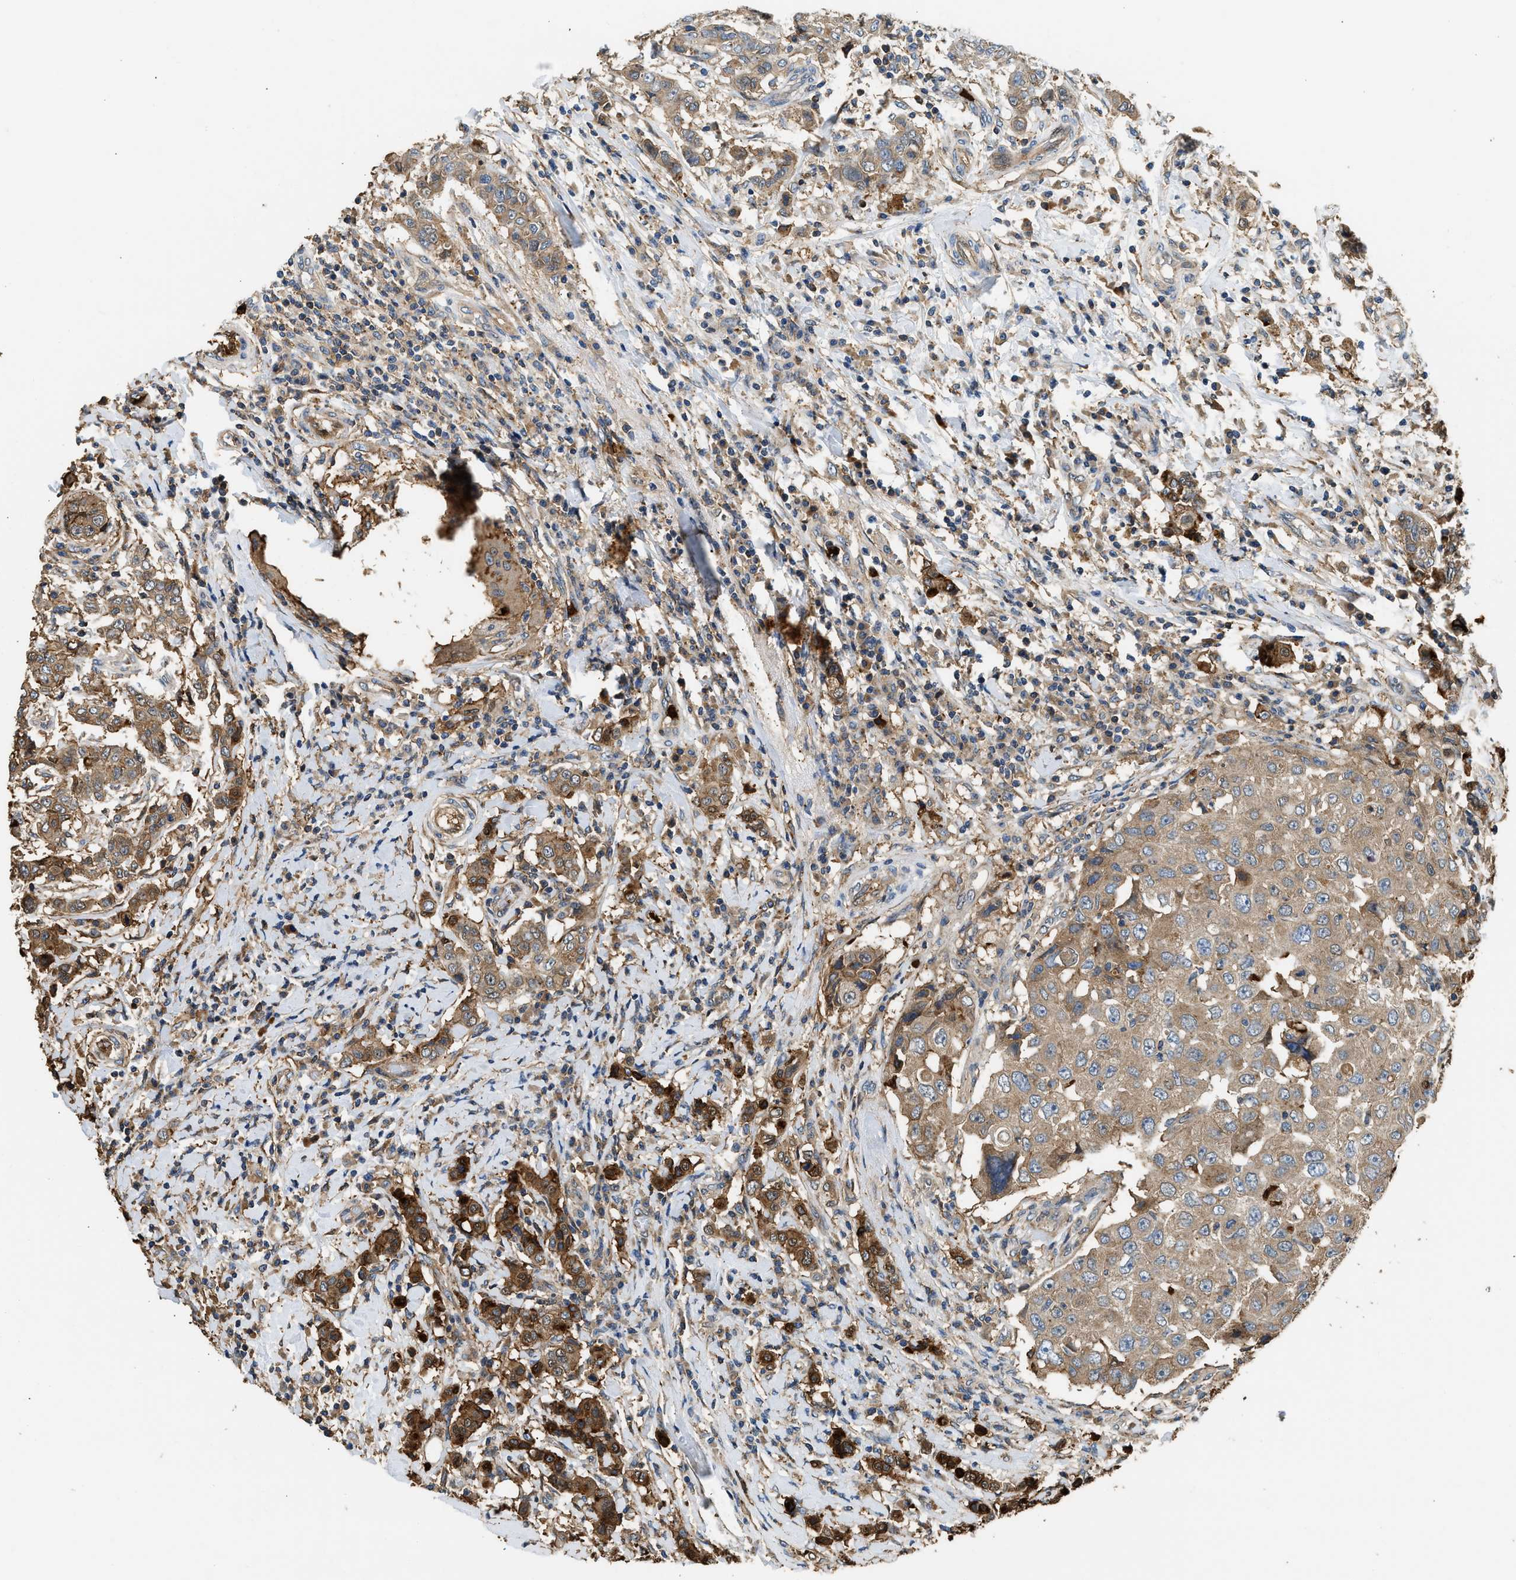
{"staining": {"intensity": "moderate", "quantity": ">75%", "location": "cytoplasmic/membranous"}, "tissue": "breast cancer", "cell_type": "Tumor cells", "image_type": "cancer", "snomed": [{"axis": "morphology", "description": "Duct carcinoma"}, {"axis": "topography", "description": "Breast"}], "caption": "This micrograph displays immunohistochemistry (IHC) staining of human breast infiltrating ductal carcinoma, with medium moderate cytoplasmic/membranous staining in about >75% of tumor cells.", "gene": "ANXA3", "patient": {"sex": "female", "age": 27}}